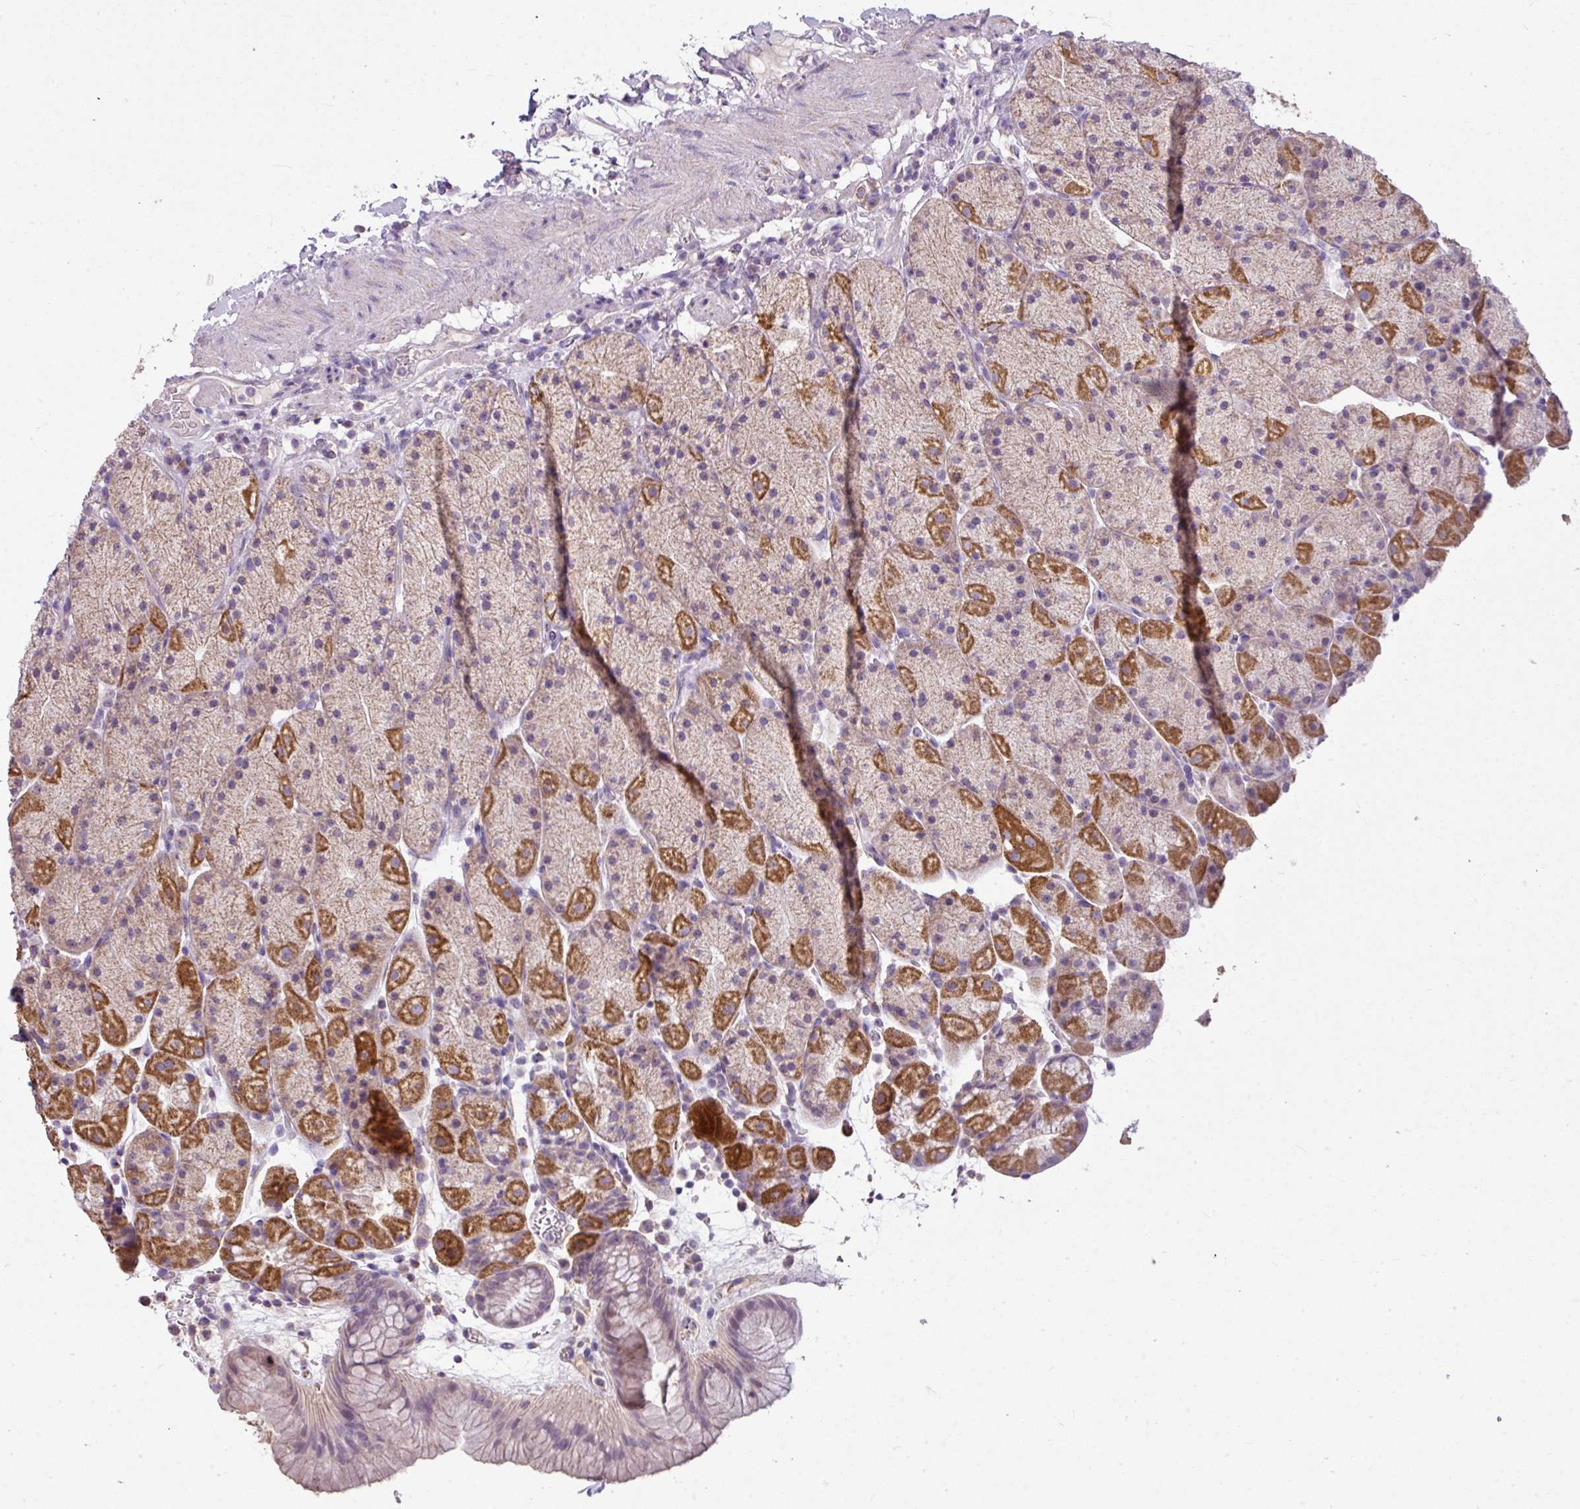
{"staining": {"intensity": "strong", "quantity": "25%-75%", "location": "cytoplasmic/membranous"}, "tissue": "stomach", "cell_type": "Glandular cells", "image_type": "normal", "snomed": [{"axis": "morphology", "description": "Normal tissue, NOS"}, {"axis": "topography", "description": "Stomach, upper"}, {"axis": "topography", "description": "Stomach, lower"}], "caption": "DAB immunohistochemical staining of benign human stomach displays strong cytoplasmic/membranous protein expression in about 25%-75% of glandular cells. (IHC, brightfield microscopy, high magnification).", "gene": "PALS2", "patient": {"sex": "male", "age": 67}}